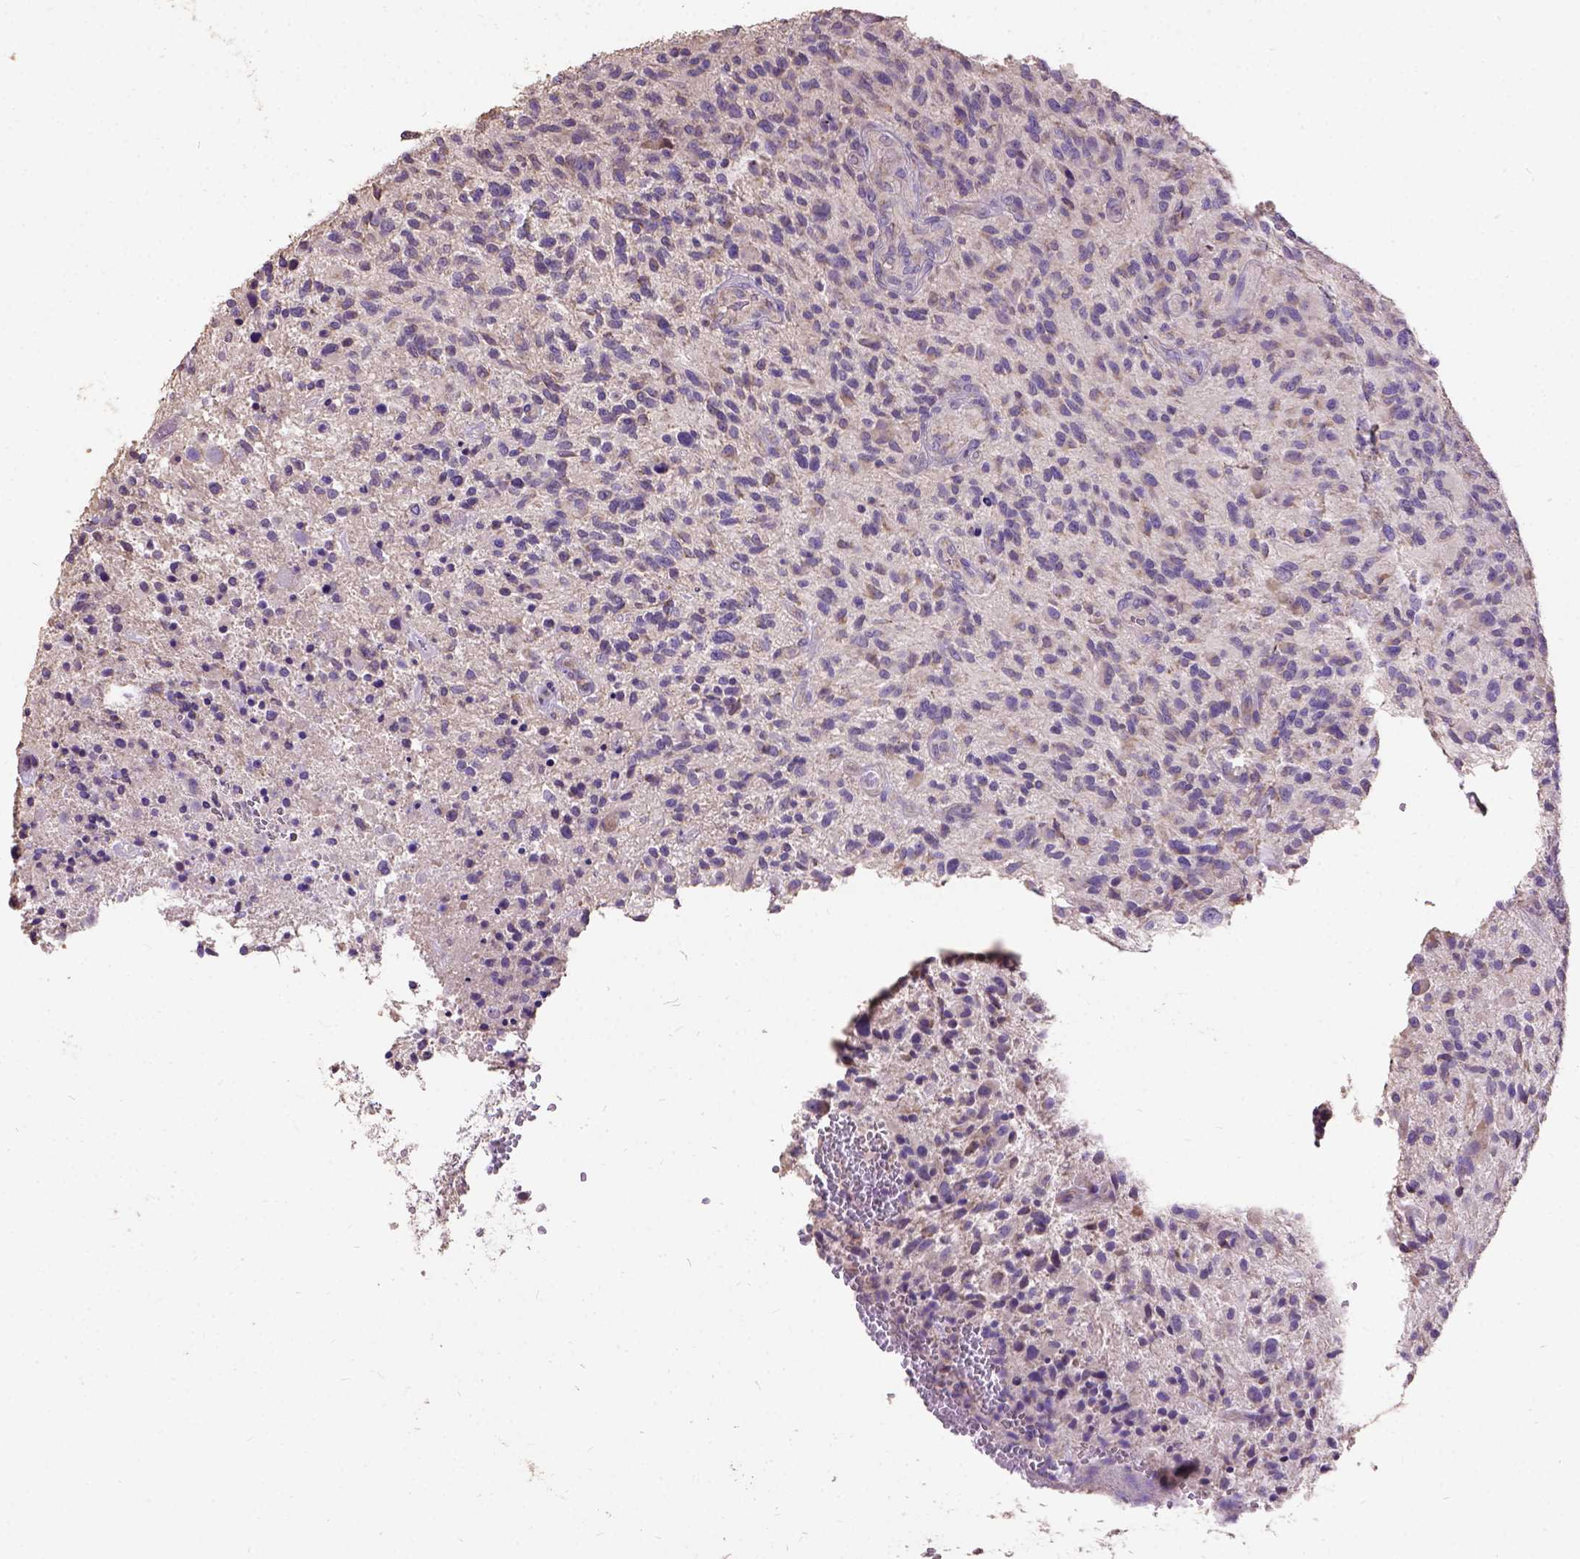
{"staining": {"intensity": "weak", "quantity": "<25%", "location": "cytoplasmic/membranous"}, "tissue": "glioma", "cell_type": "Tumor cells", "image_type": "cancer", "snomed": [{"axis": "morphology", "description": "Glioma, malignant, High grade"}, {"axis": "topography", "description": "Brain"}], "caption": "High power microscopy photomicrograph of an immunohistochemistry (IHC) photomicrograph of glioma, revealing no significant expression in tumor cells.", "gene": "DQX1", "patient": {"sex": "male", "age": 47}}